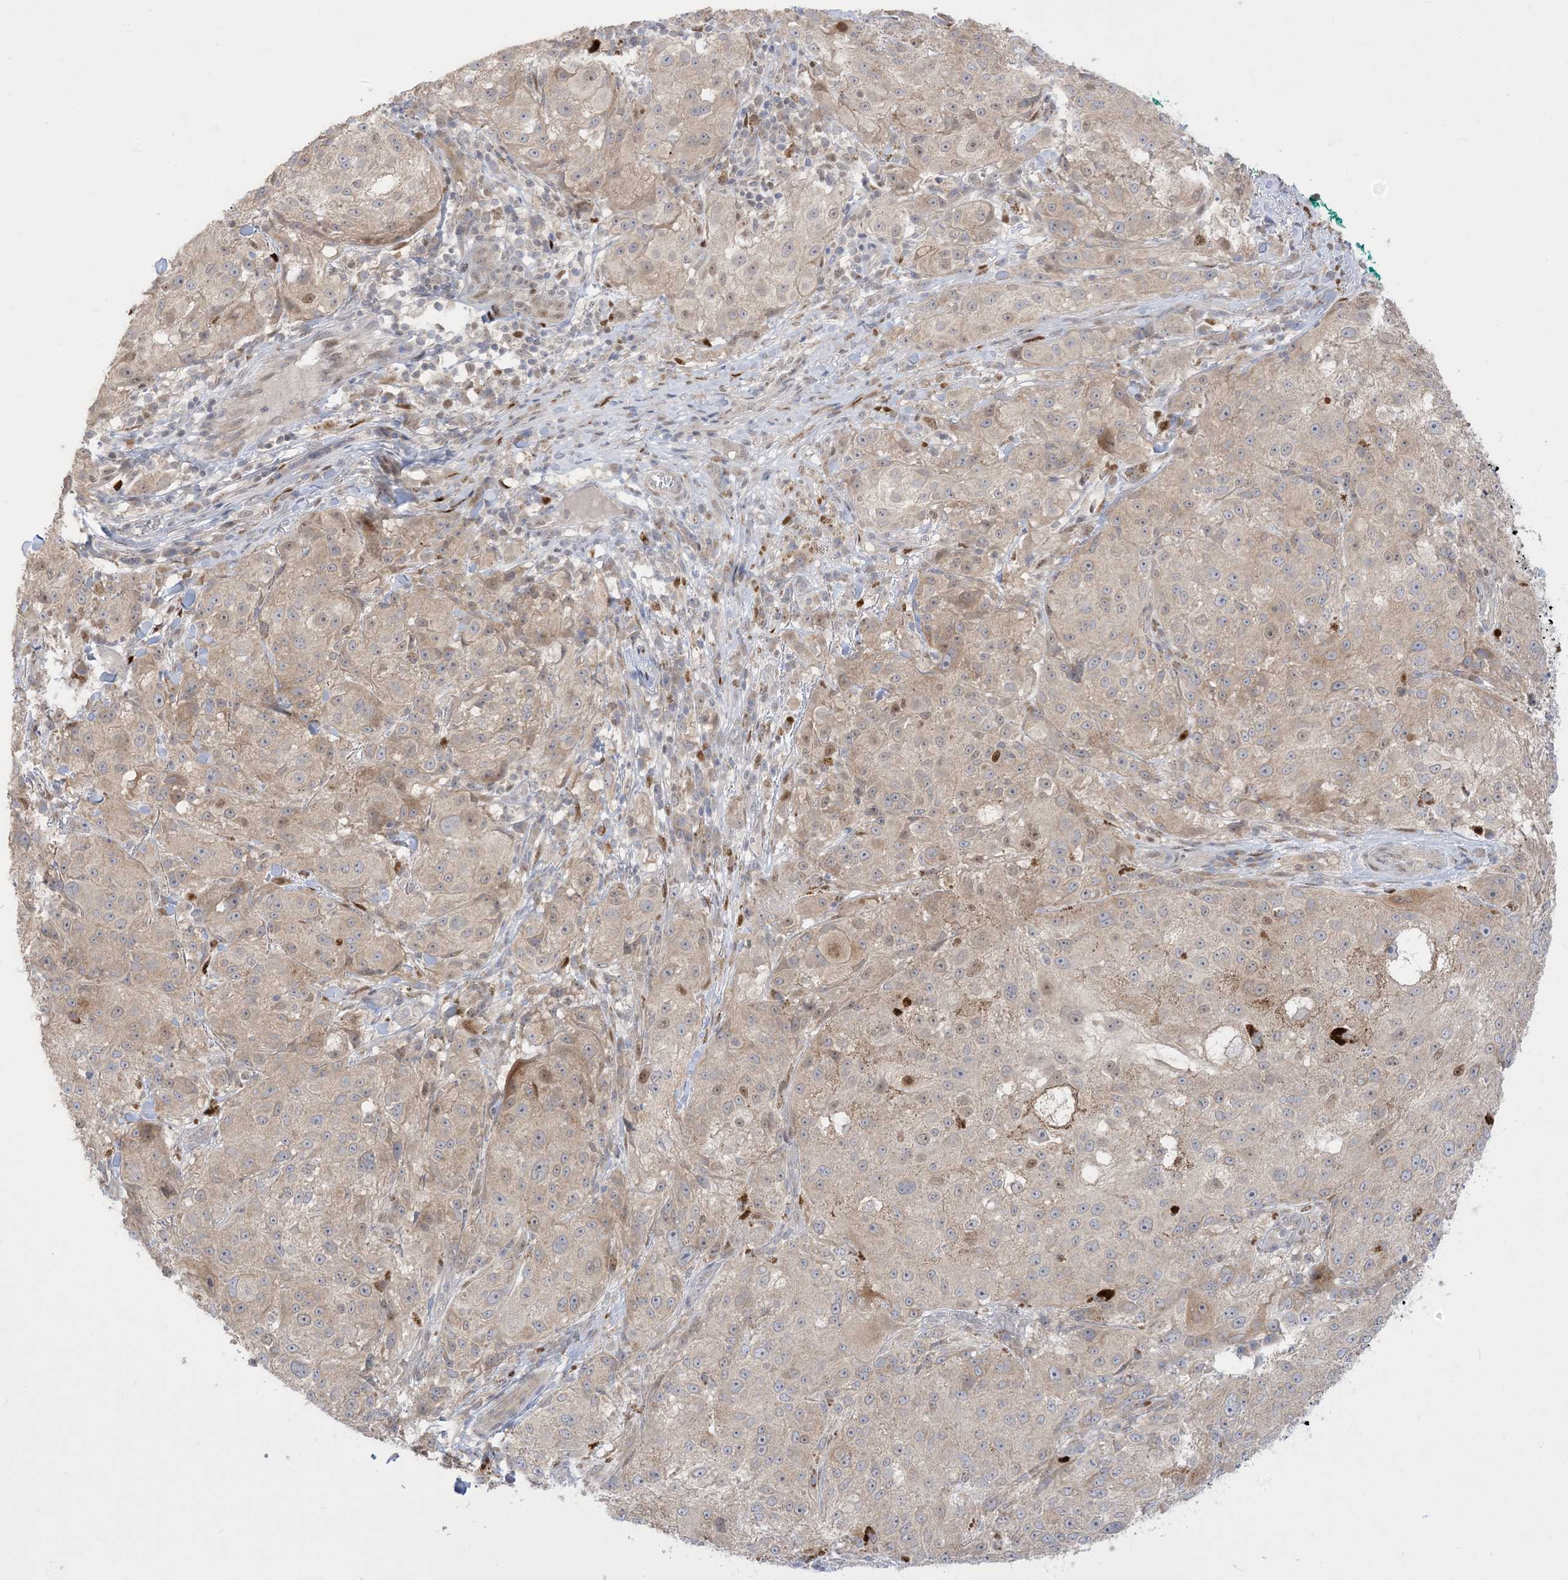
{"staining": {"intensity": "weak", "quantity": "25%-75%", "location": "cytoplasmic/membranous"}, "tissue": "melanoma", "cell_type": "Tumor cells", "image_type": "cancer", "snomed": [{"axis": "morphology", "description": "Necrosis, NOS"}, {"axis": "morphology", "description": "Malignant melanoma, NOS"}, {"axis": "topography", "description": "Skin"}], "caption": "Brown immunohistochemical staining in melanoma reveals weak cytoplasmic/membranous positivity in about 25%-75% of tumor cells. Using DAB (brown) and hematoxylin (blue) stains, captured at high magnification using brightfield microscopy.", "gene": "BHLHE40", "patient": {"sex": "female", "age": 87}}